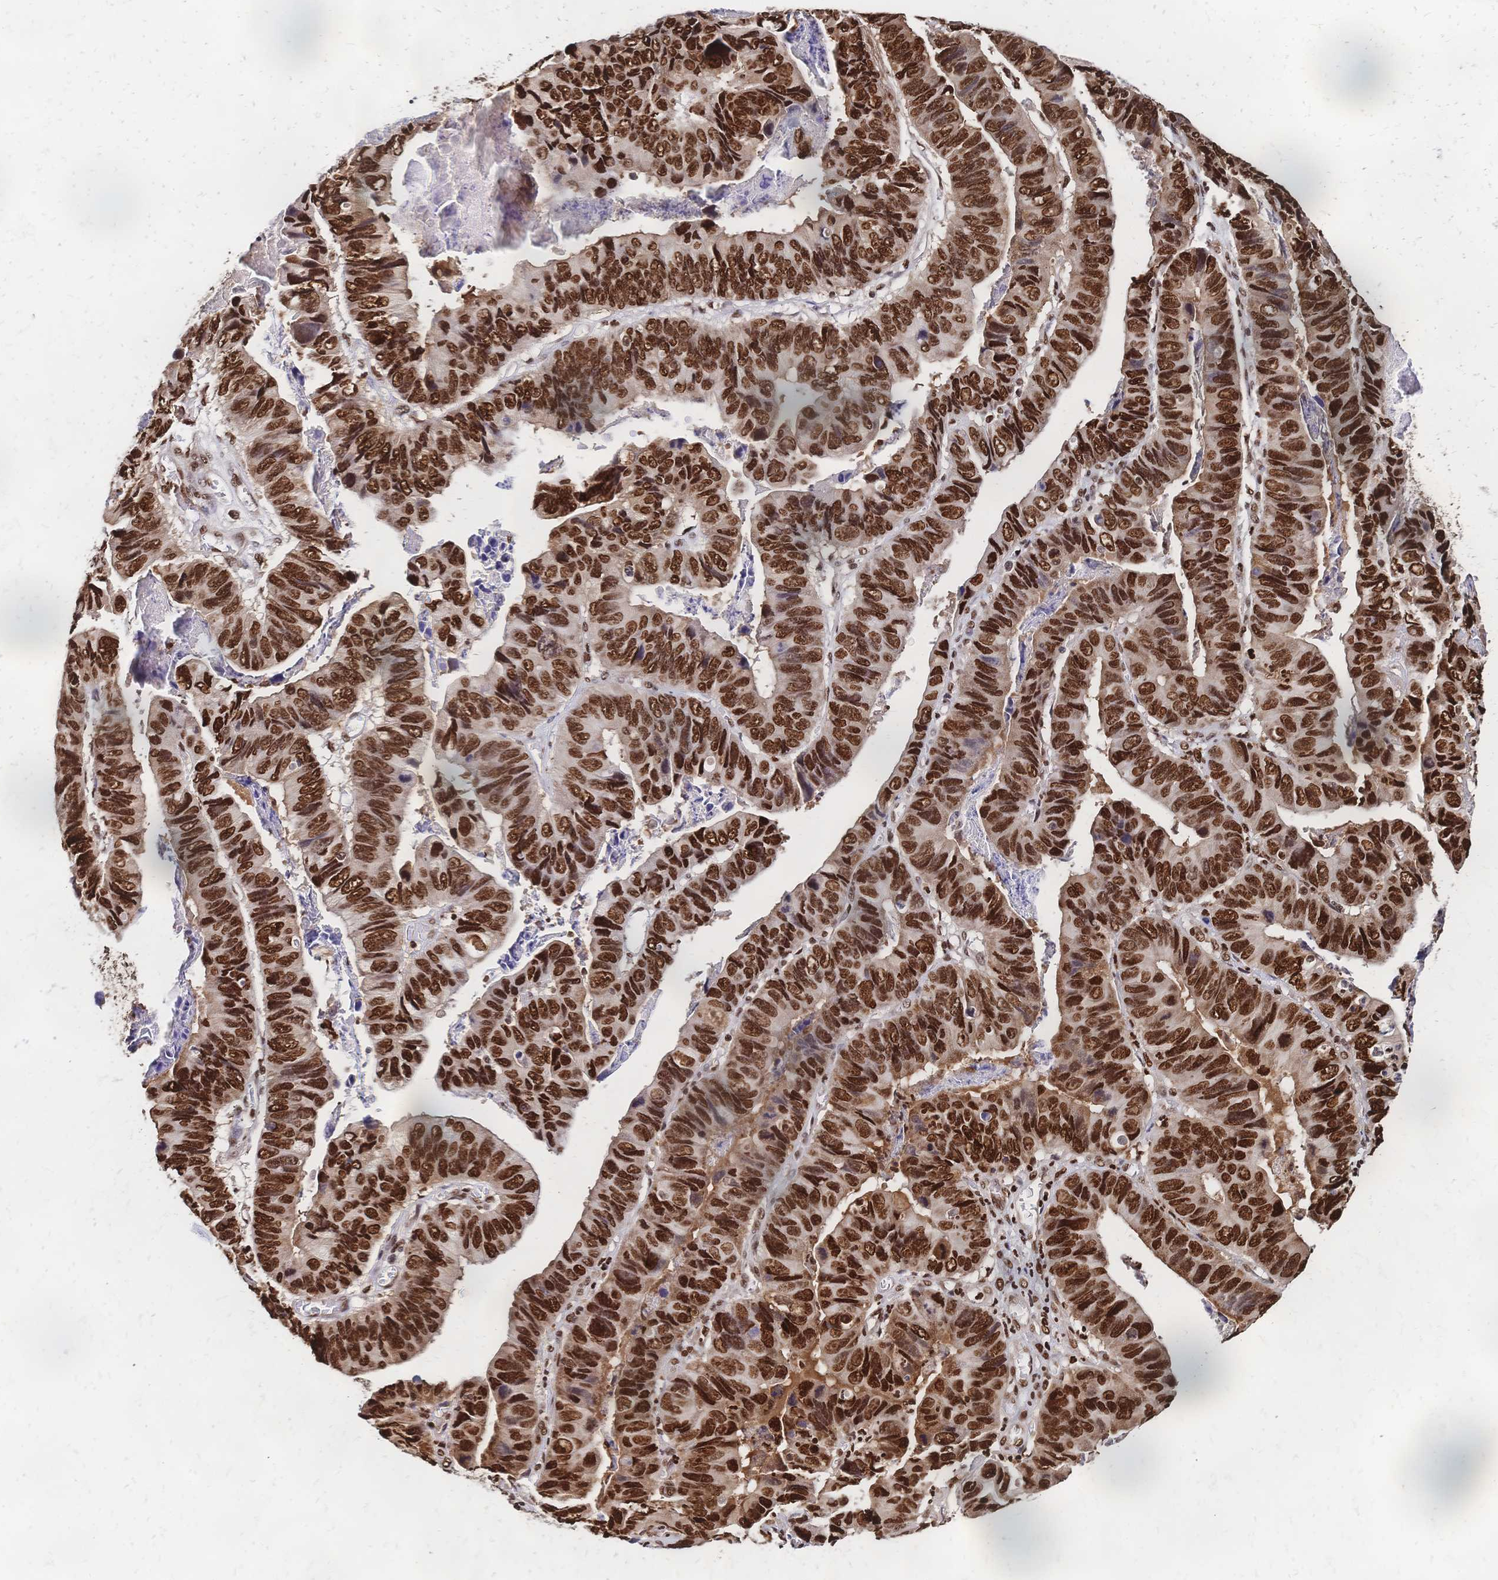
{"staining": {"intensity": "strong", "quantity": ">75%", "location": "nuclear"}, "tissue": "stomach cancer", "cell_type": "Tumor cells", "image_type": "cancer", "snomed": [{"axis": "morphology", "description": "Adenocarcinoma, NOS"}, {"axis": "topography", "description": "Stomach, lower"}], "caption": "Protein expression analysis of human stomach adenocarcinoma reveals strong nuclear staining in about >75% of tumor cells. The staining is performed using DAB brown chromogen to label protein expression. The nuclei are counter-stained blue using hematoxylin.", "gene": "HDGF", "patient": {"sex": "male", "age": 77}}